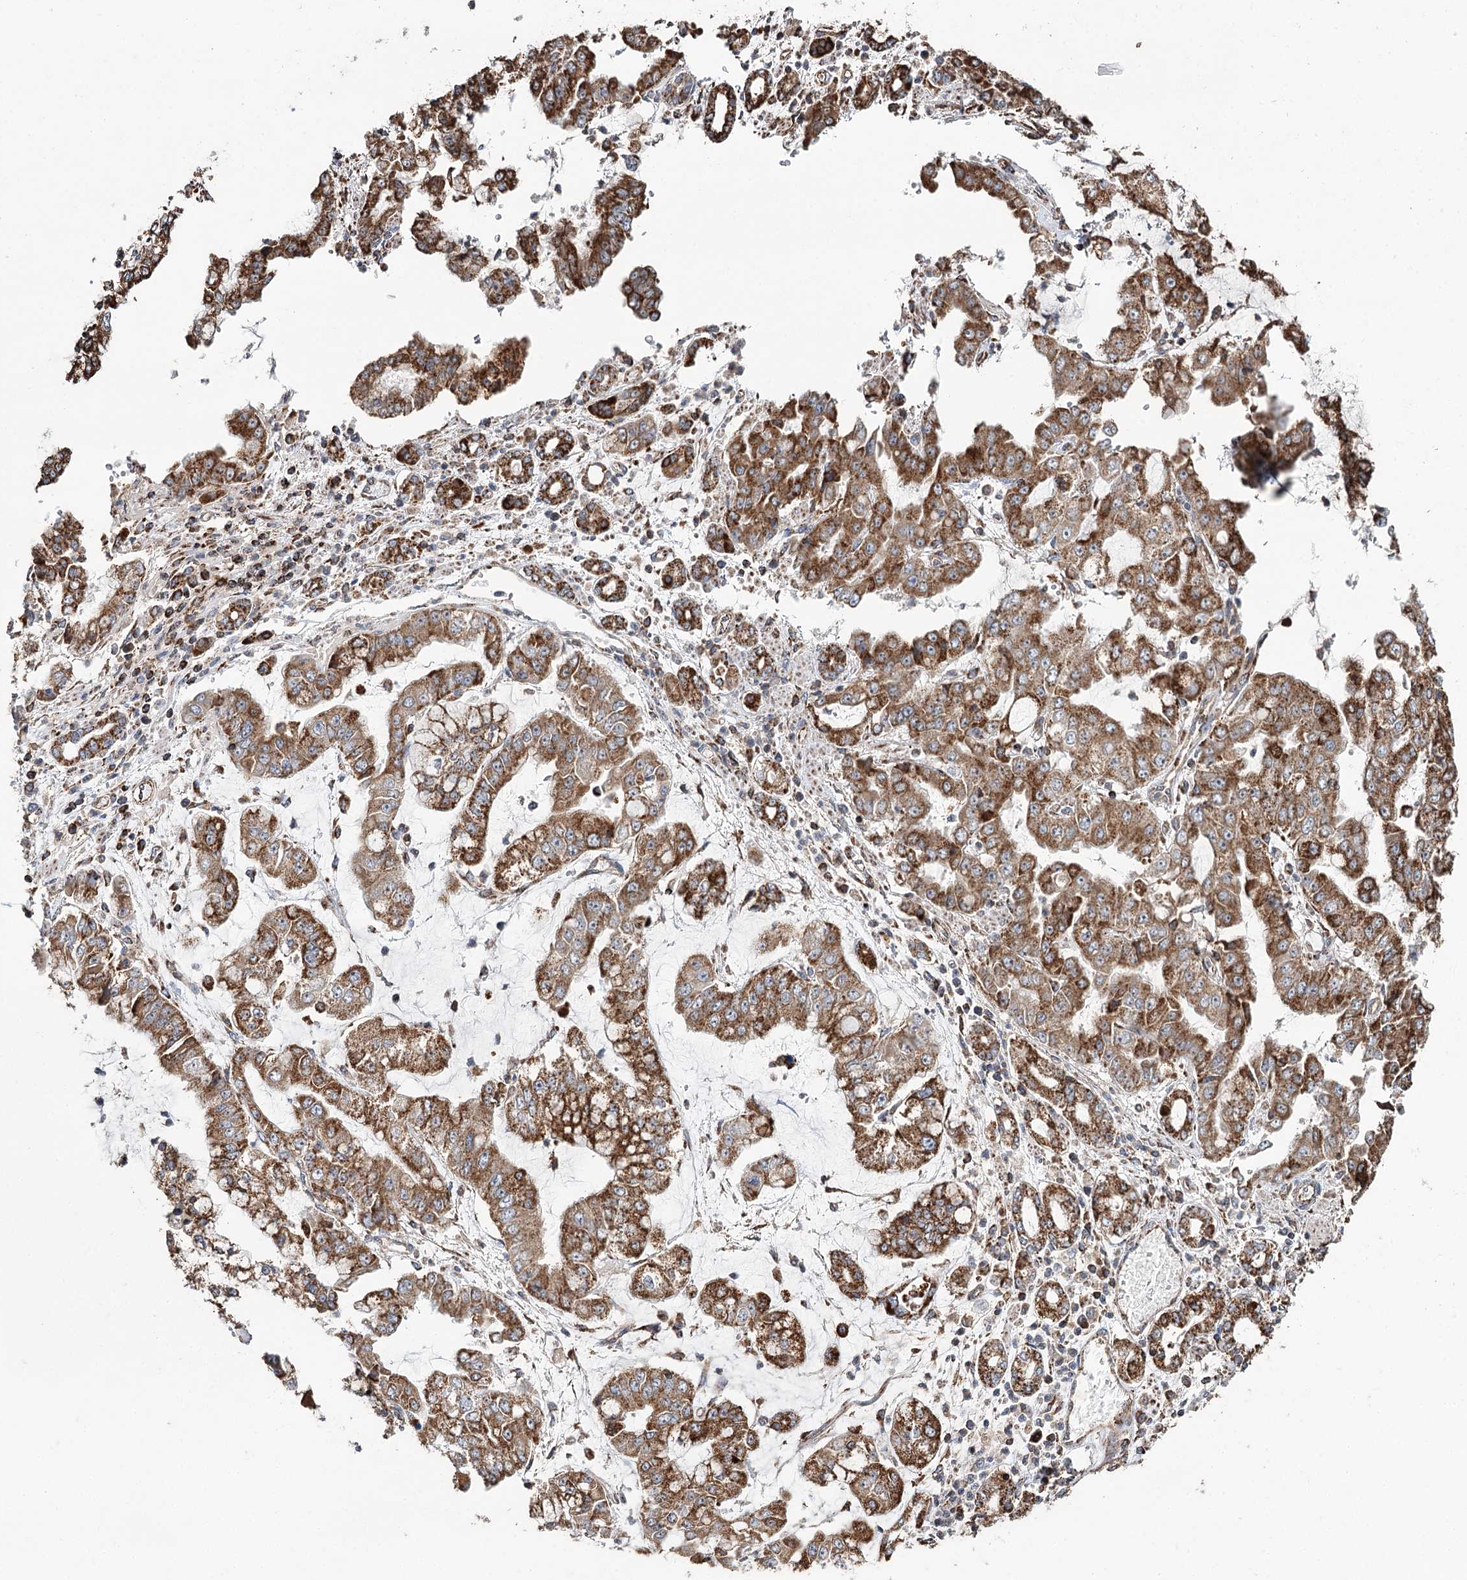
{"staining": {"intensity": "moderate", "quantity": ">75%", "location": "cytoplasmic/membranous"}, "tissue": "stomach cancer", "cell_type": "Tumor cells", "image_type": "cancer", "snomed": [{"axis": "morphology", "description": "Adenocarcinoma, NOS"}, {"axis": "topography", "description": "Stomach"}], "caption": "Human adenocarcinoma (stomach) stained with a brown dye reveals moderate cytoplasmic/membranous positive staining in approximately >75% of tumor cells.", "gene": "APH1A", "patient": {"sex": "male", "age": 76}}